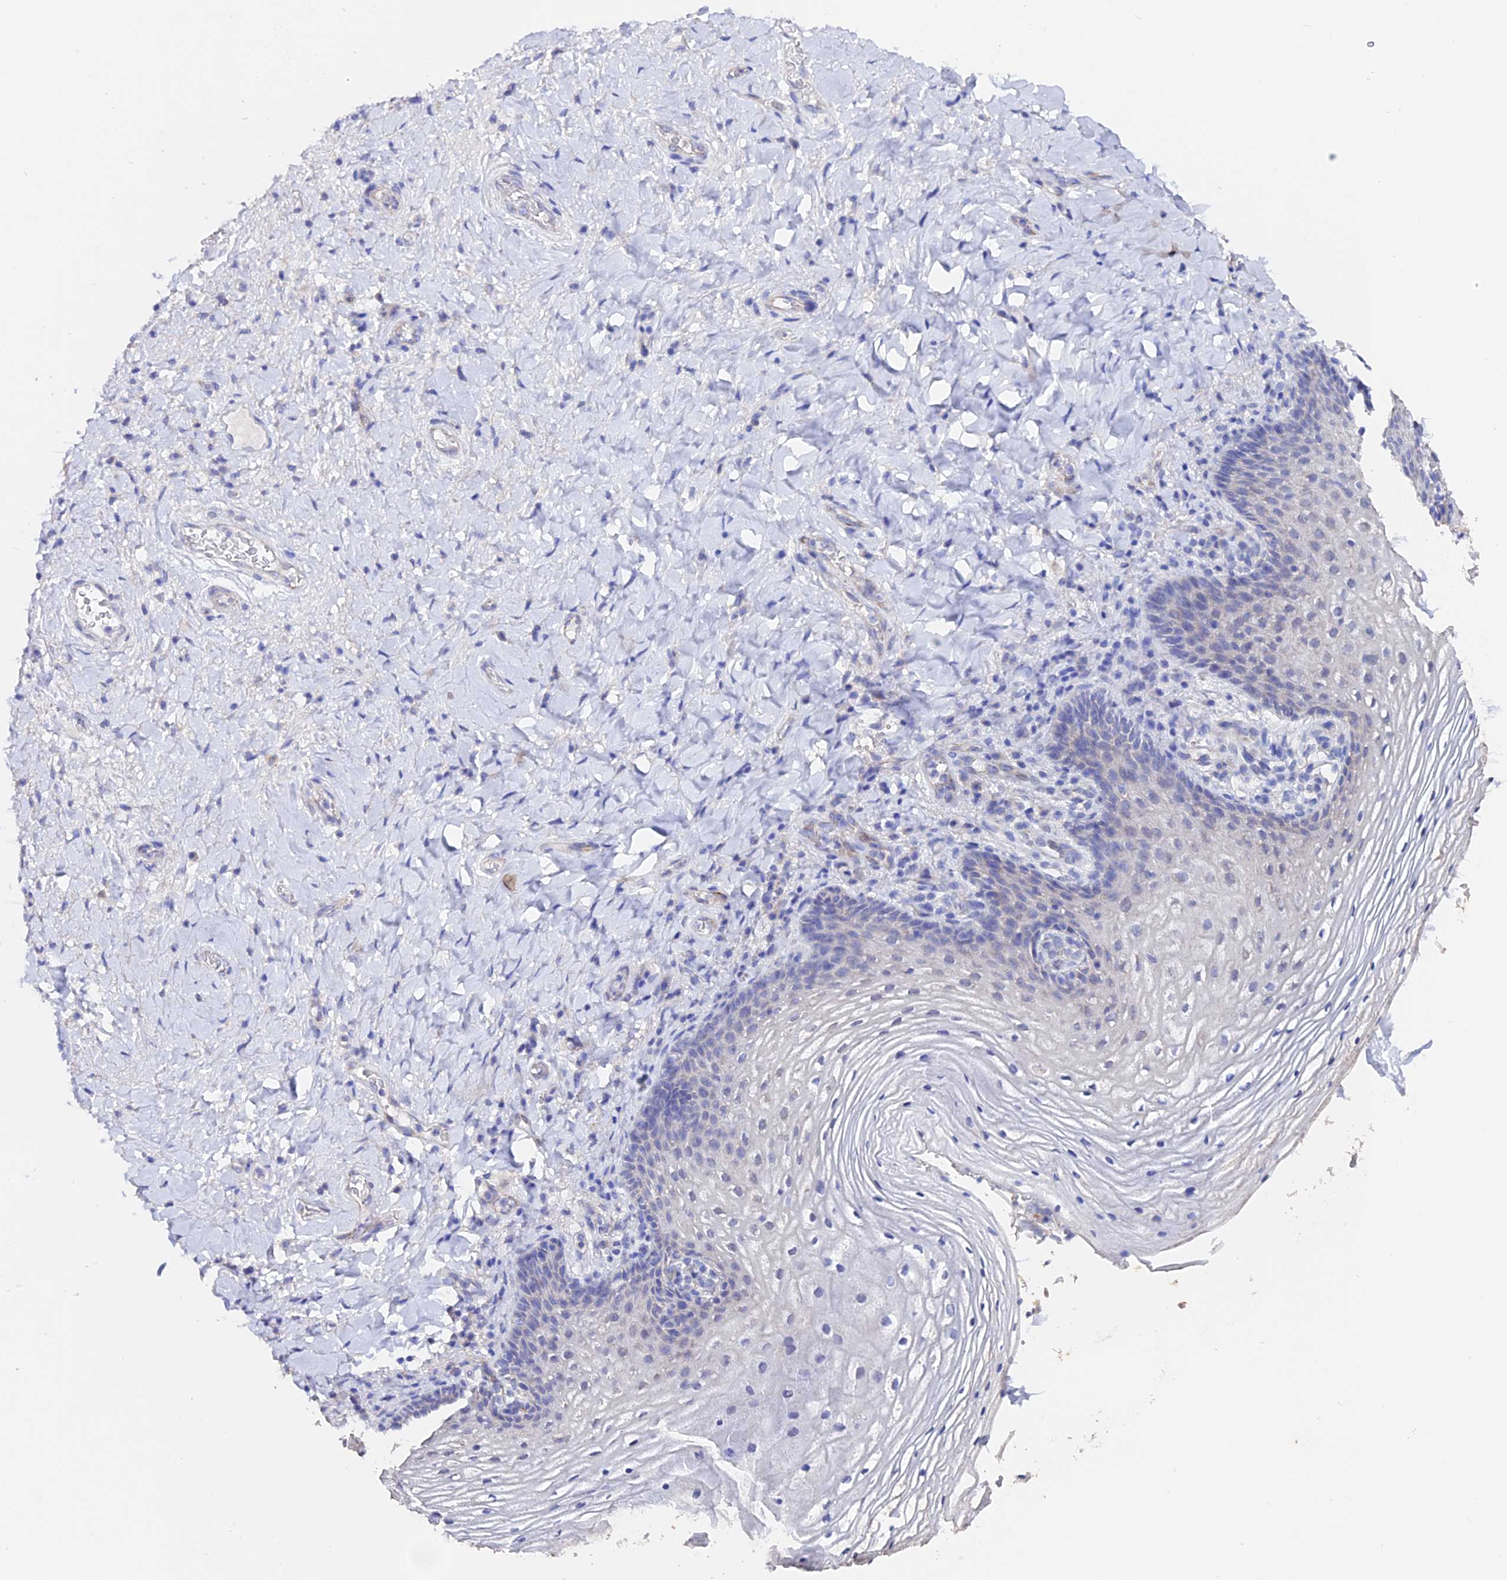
{"staining": {"intensity": "negative", "quantity": "none", "location": "none"}, "tissue": "vagina", "cell_type": "Squamous epithelial cells", "image_type": "normal", "snomed": [{"axis": "morphology", "description": "Normal tissue, NOS"}, {"axis": "topography", "description": "Vagina"}], "caption": "Human vagina stained for a protein using immunohistochemistry shows no positivity in squamous epithelial cells.", "gene": "ESM1", "patient": {"sex": "female", "age": 60}}